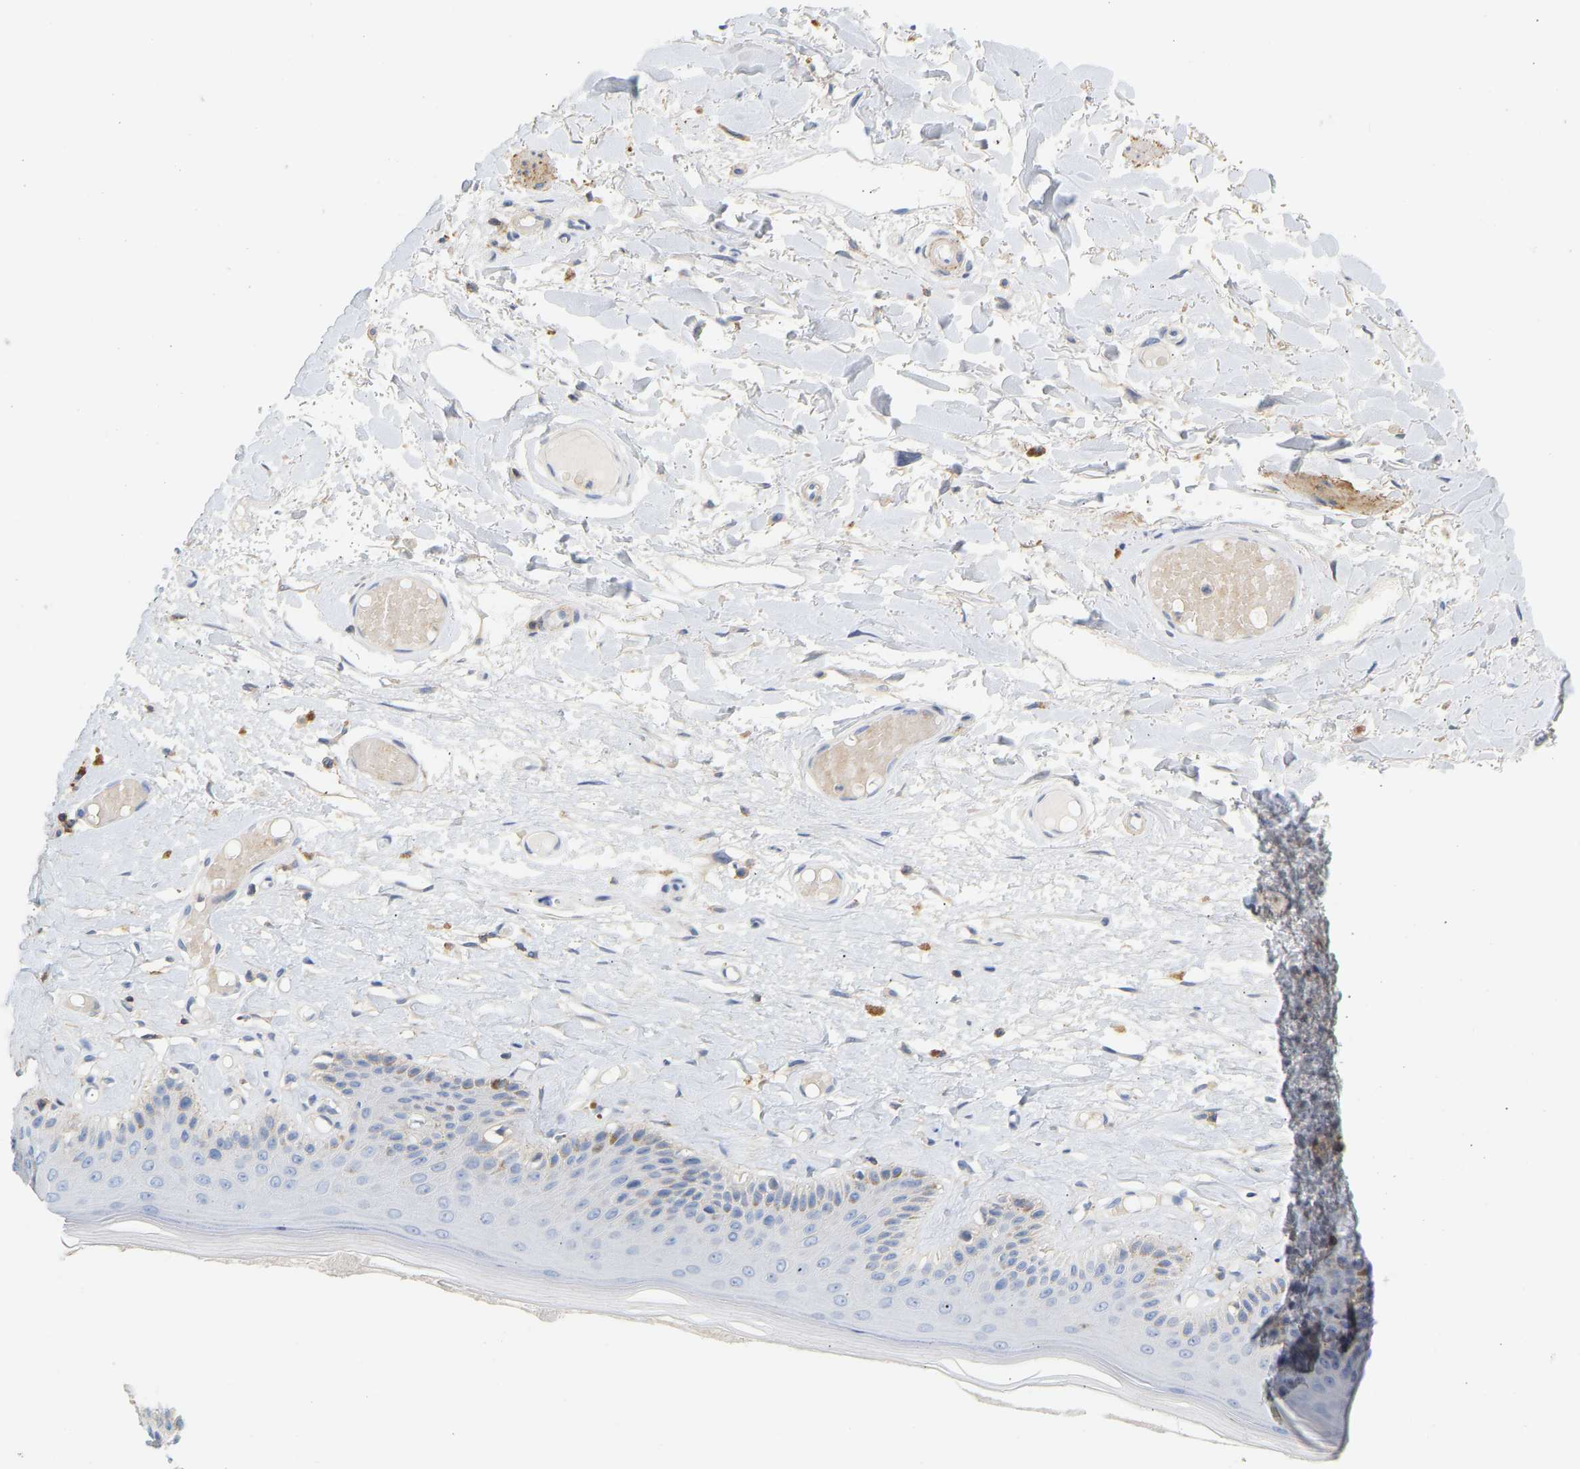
{"staining": {"intensity": "negative", "quantity": "none", "location": "none"}, "tissue": "skin", "cell_type": "Epidermal cells", "image_type": "normal", "snomed": [{"axis": "morphology", "description": "Normal tissue, NOS"}, {"axis": "topography", "description": "Vulva"}], "caption": "Immunohistochemical staining of normal skin demonstrates no significant positivity in epidermal cells.", "gene": "BVES", "patient": {"sex": "female", "age": 73}}